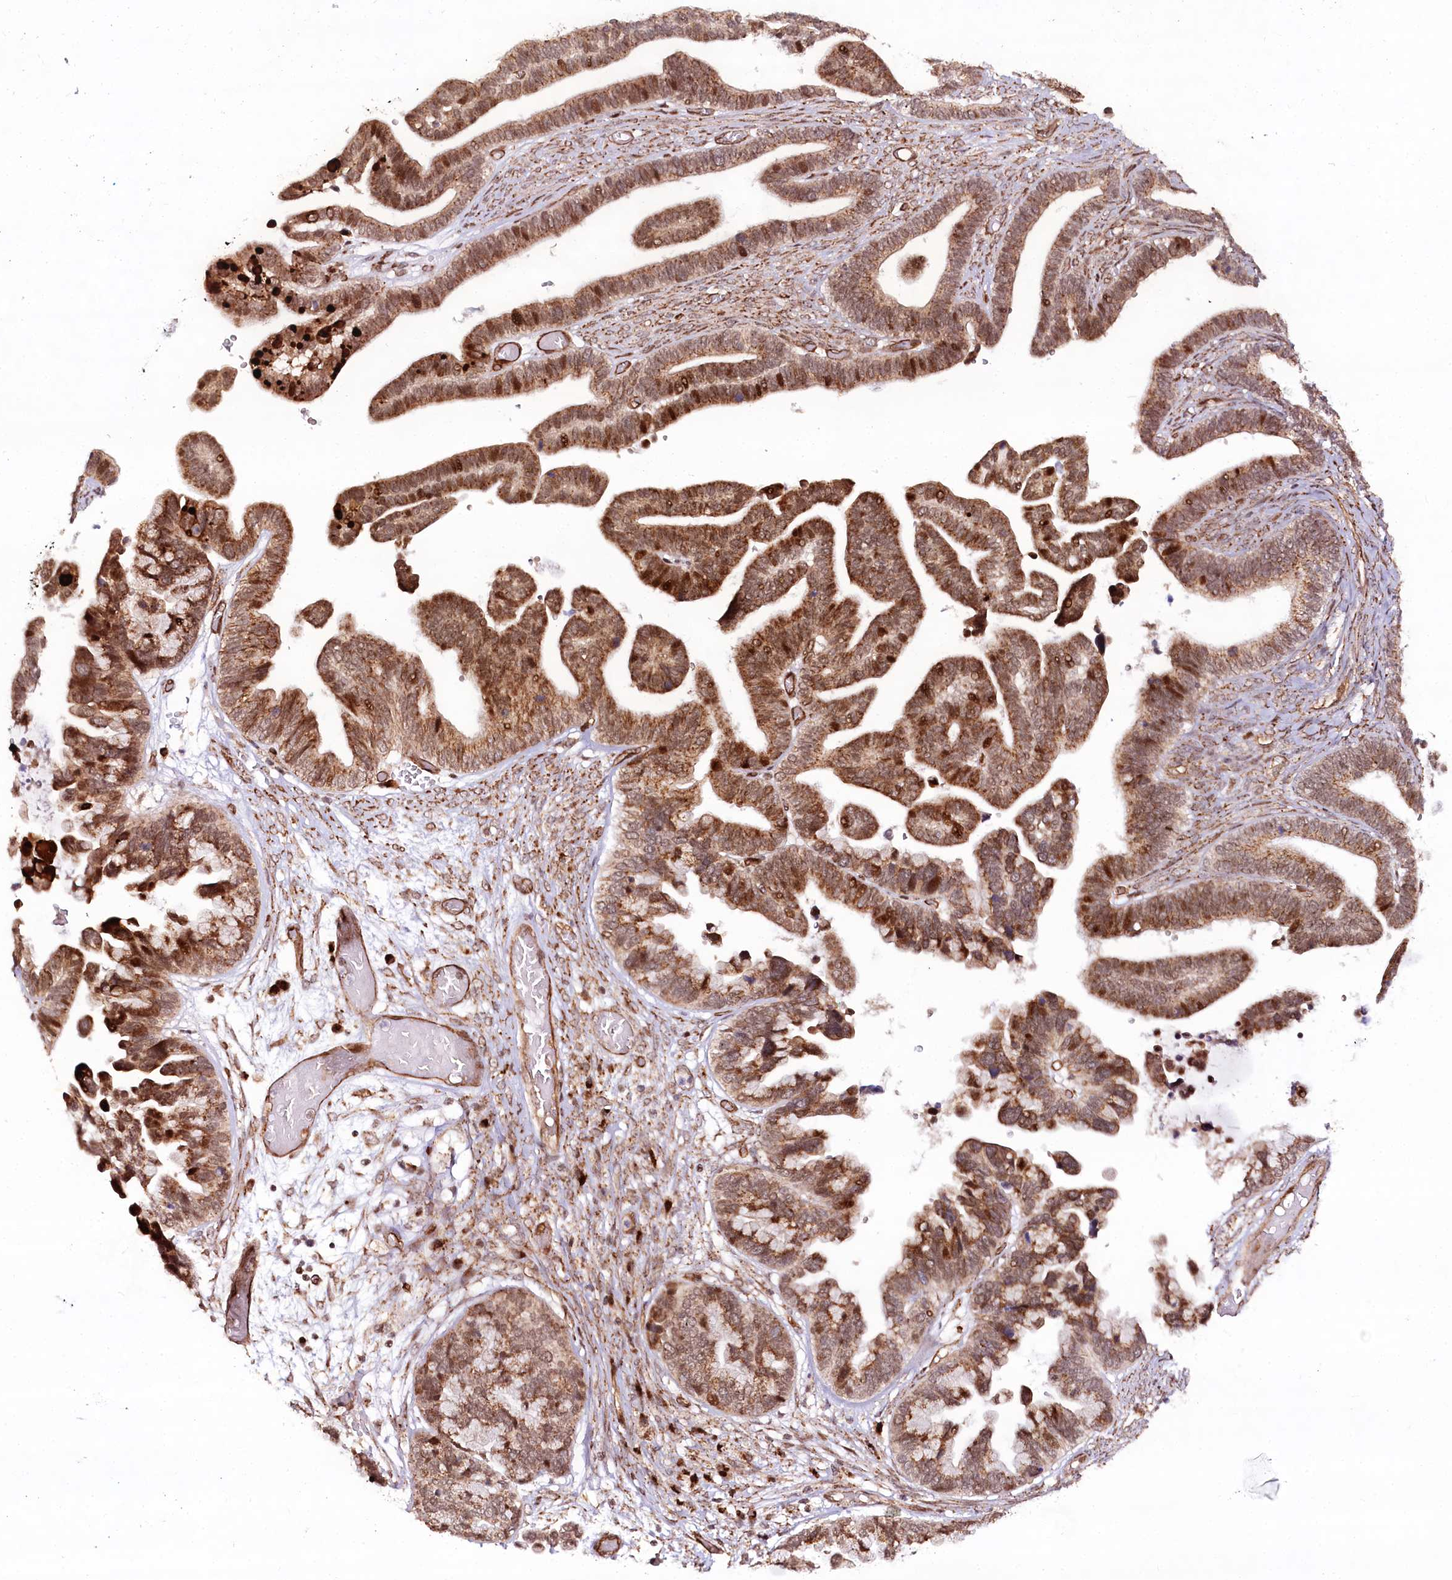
{"staining": {"intensity": "moderate", "quantity": ">75%", "location": "cytoplasmic/membranous,nuclear"}, "tissue": "ovarian cancer", "cell_type": "Tumor cells", "image_type": "cancer", "snomed": [{"axis": "morphology", "description": "Cystadenocarcinoma, serous, NOS"}, {"axis": "topography", "description": "Ovary"}], "caption": "Protein staining of ovarian cancer tissue demonstrates moderate cytoplasmic/membranous and nuclear staining in approximately >75% of tumor cells.", "gene": "COPG1", "patient": {"sex": "female", "age": 56}}